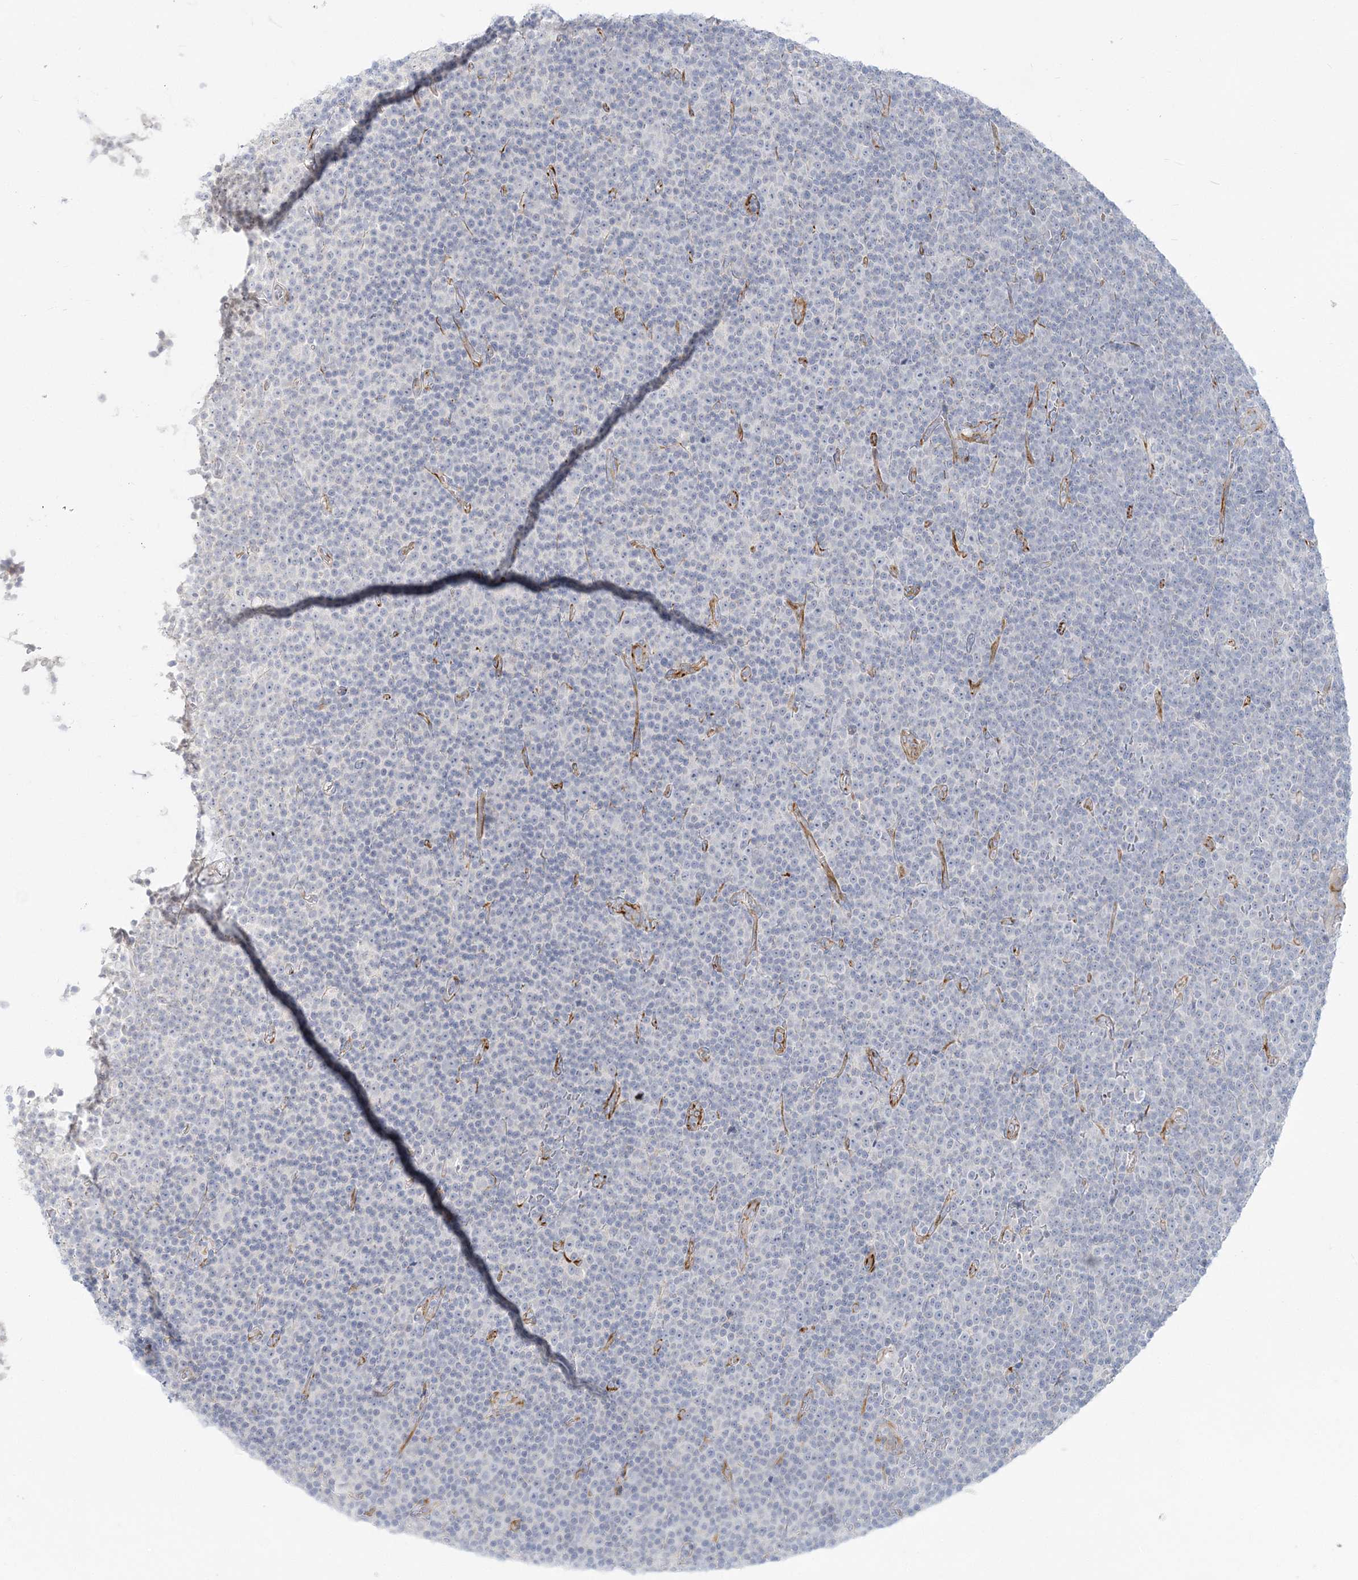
{"staining": {"intensity": "negative", "quantity": "none", "location": "none"}, "tissue": "lymphoma", "cell_type": "Tumor cells", "image_type": "cancer", "snomed": [{"axis": "morphology", "description": "Malignant lymphoma, non-Hodgkin's type, Low grade"}, {"axis": "topography", "description": "Lymph node"}], "caption": "High power microscopy histopathology image of an IHC micrograph of lymphoma, revealing no significant expression in tumor cells.", "gene": "GPAT2", "patient": {"sex": "female", "age": 67}}